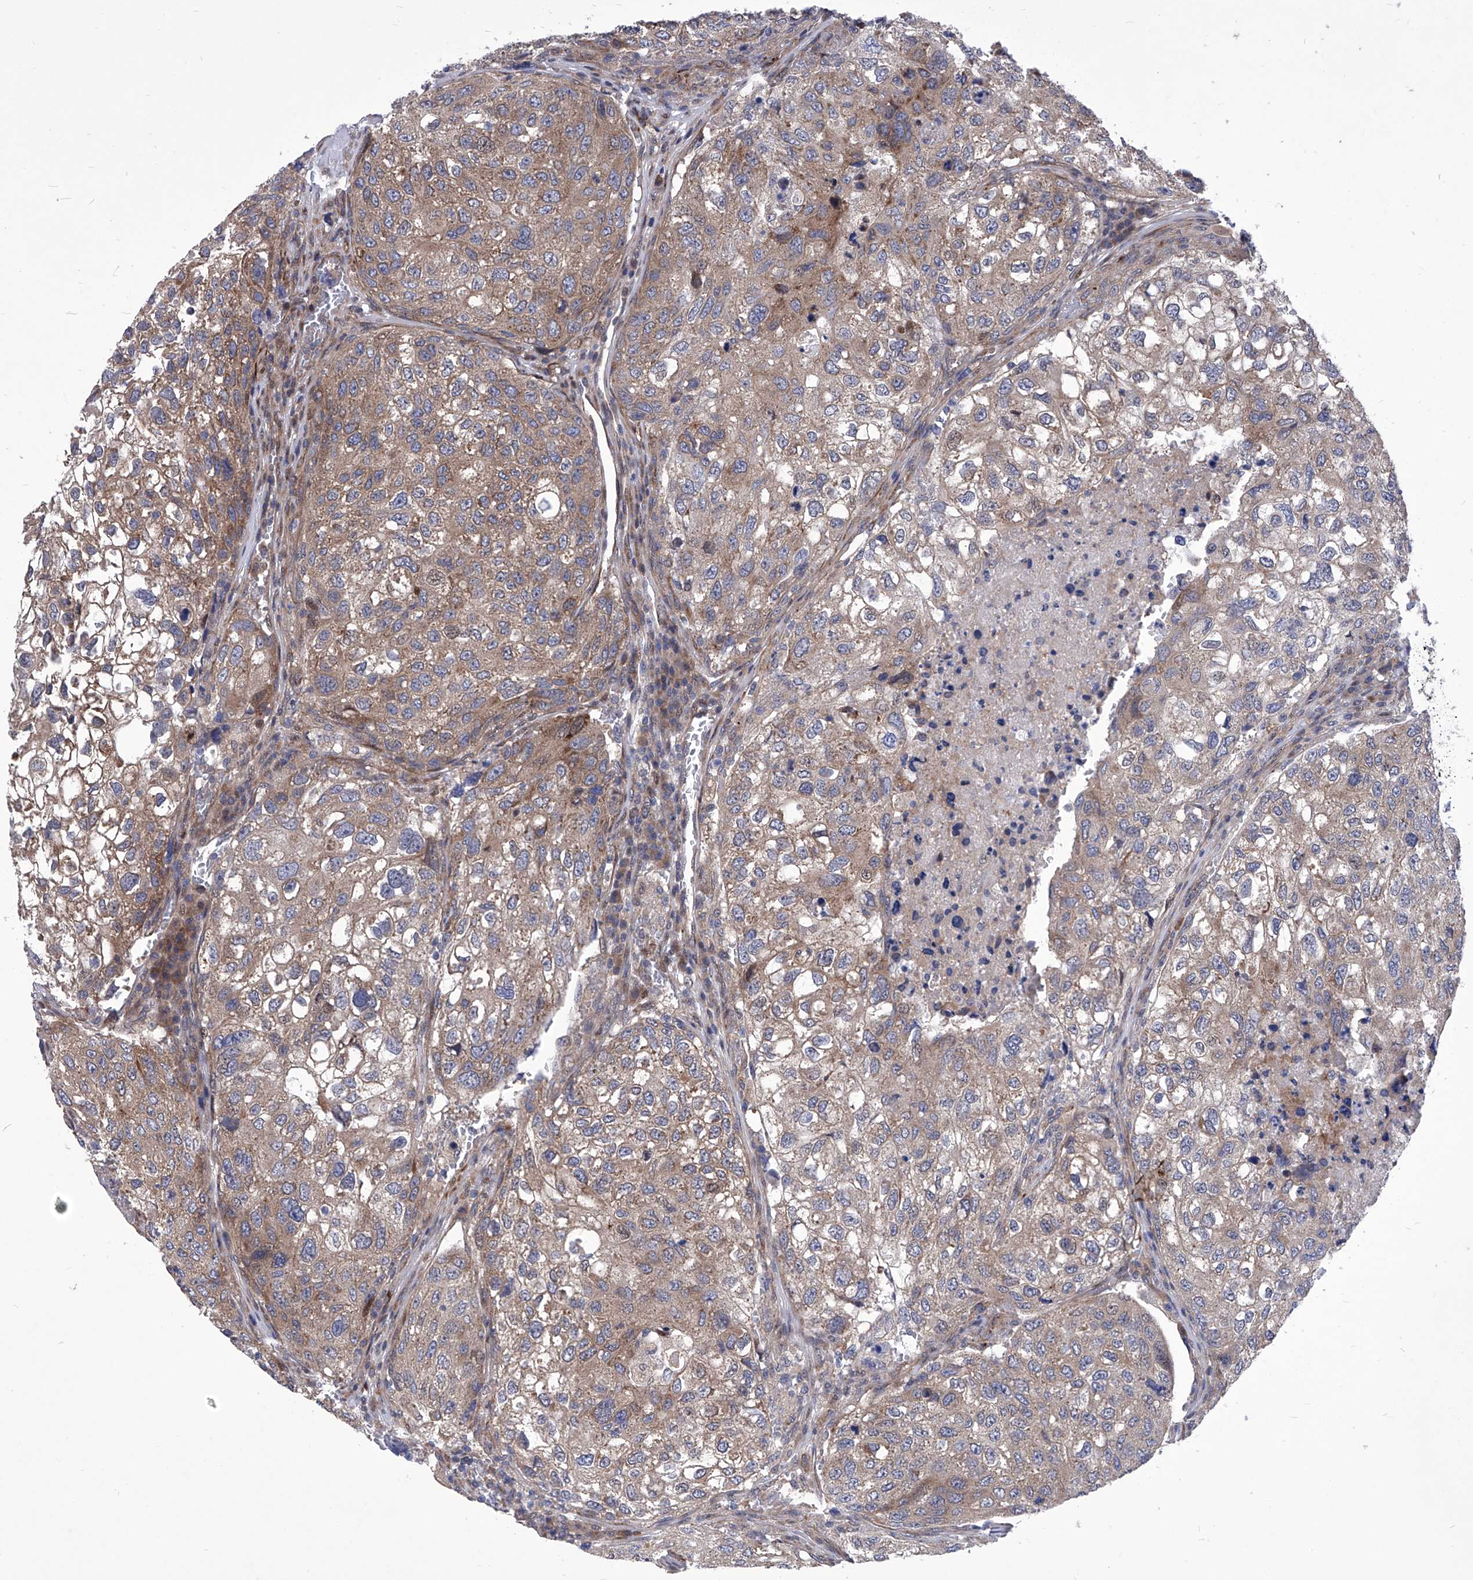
{"staining": {"intensity": "moderate", "quantity": "25%-75%", "location": "cytoplasmic/membranous"}, "tissue": "urothelial cancer", "cell_type": "Tumor cells", "image_type": "cancer", "snomed": [{"axis": "morphology", "description": "Urothelial carcinoma, High grade"}, {"axis": "topography", "description": "Lymph node"}, {"axis": "topography", "description": "Urinary bladder"}], "caption": "Tumor cells demonstrate medium levels of moderate cytoplasmic/membranous staining in about 25%-75% of cells in urothelial cancer.", "gene": "KTI12", "patient": {"sex": "male", "age": 51}}